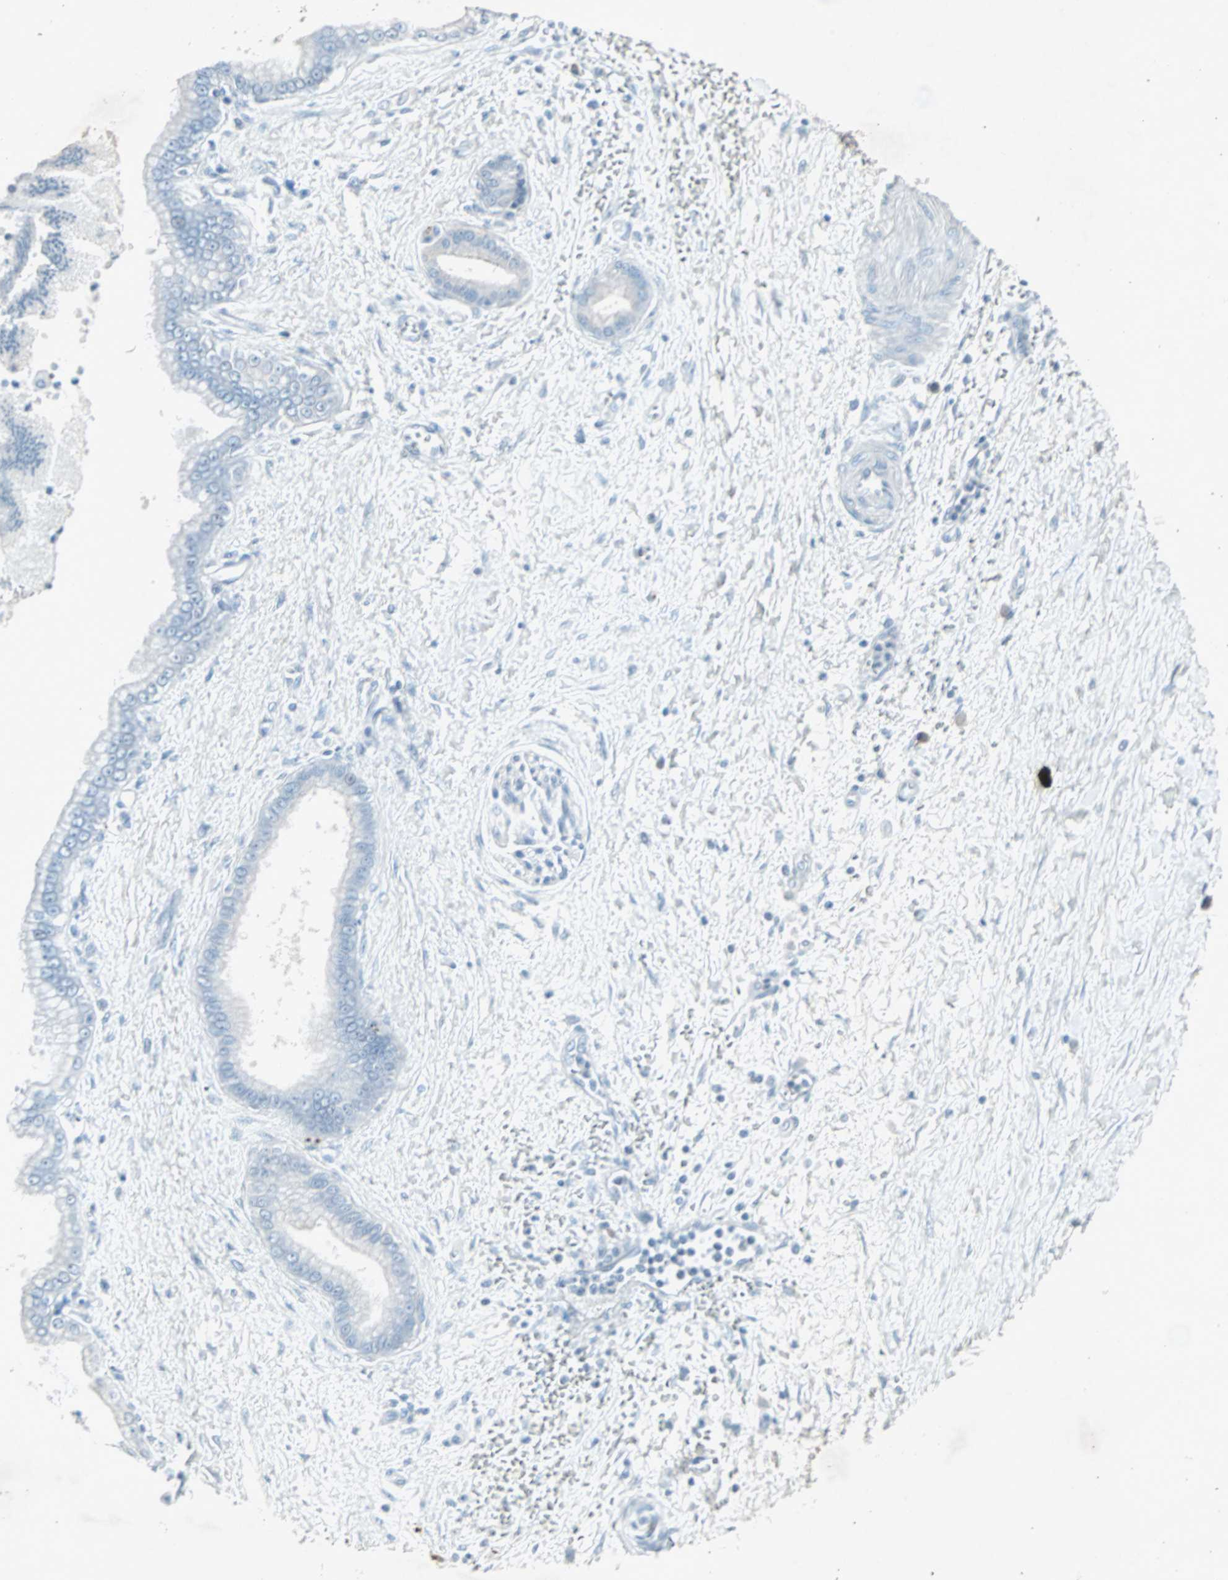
{"staining": {"intensity": "negative", "quantity": "none", "location": "none"}, "tissue": "pancreatic cancer", "cell_type": "Tumor cells", "image_type": "cancer", "snomed": [{"axis": "morphology", "description": "Adenocarcinoma, NOS"}, {"axis": "topography", "description": "Pancreas"}], "caption": "Tumor cells show no significant protein expression in pancreatic cancer.", "gene": "LANCL3", "patient": {"sex": "male", "age": 59}}